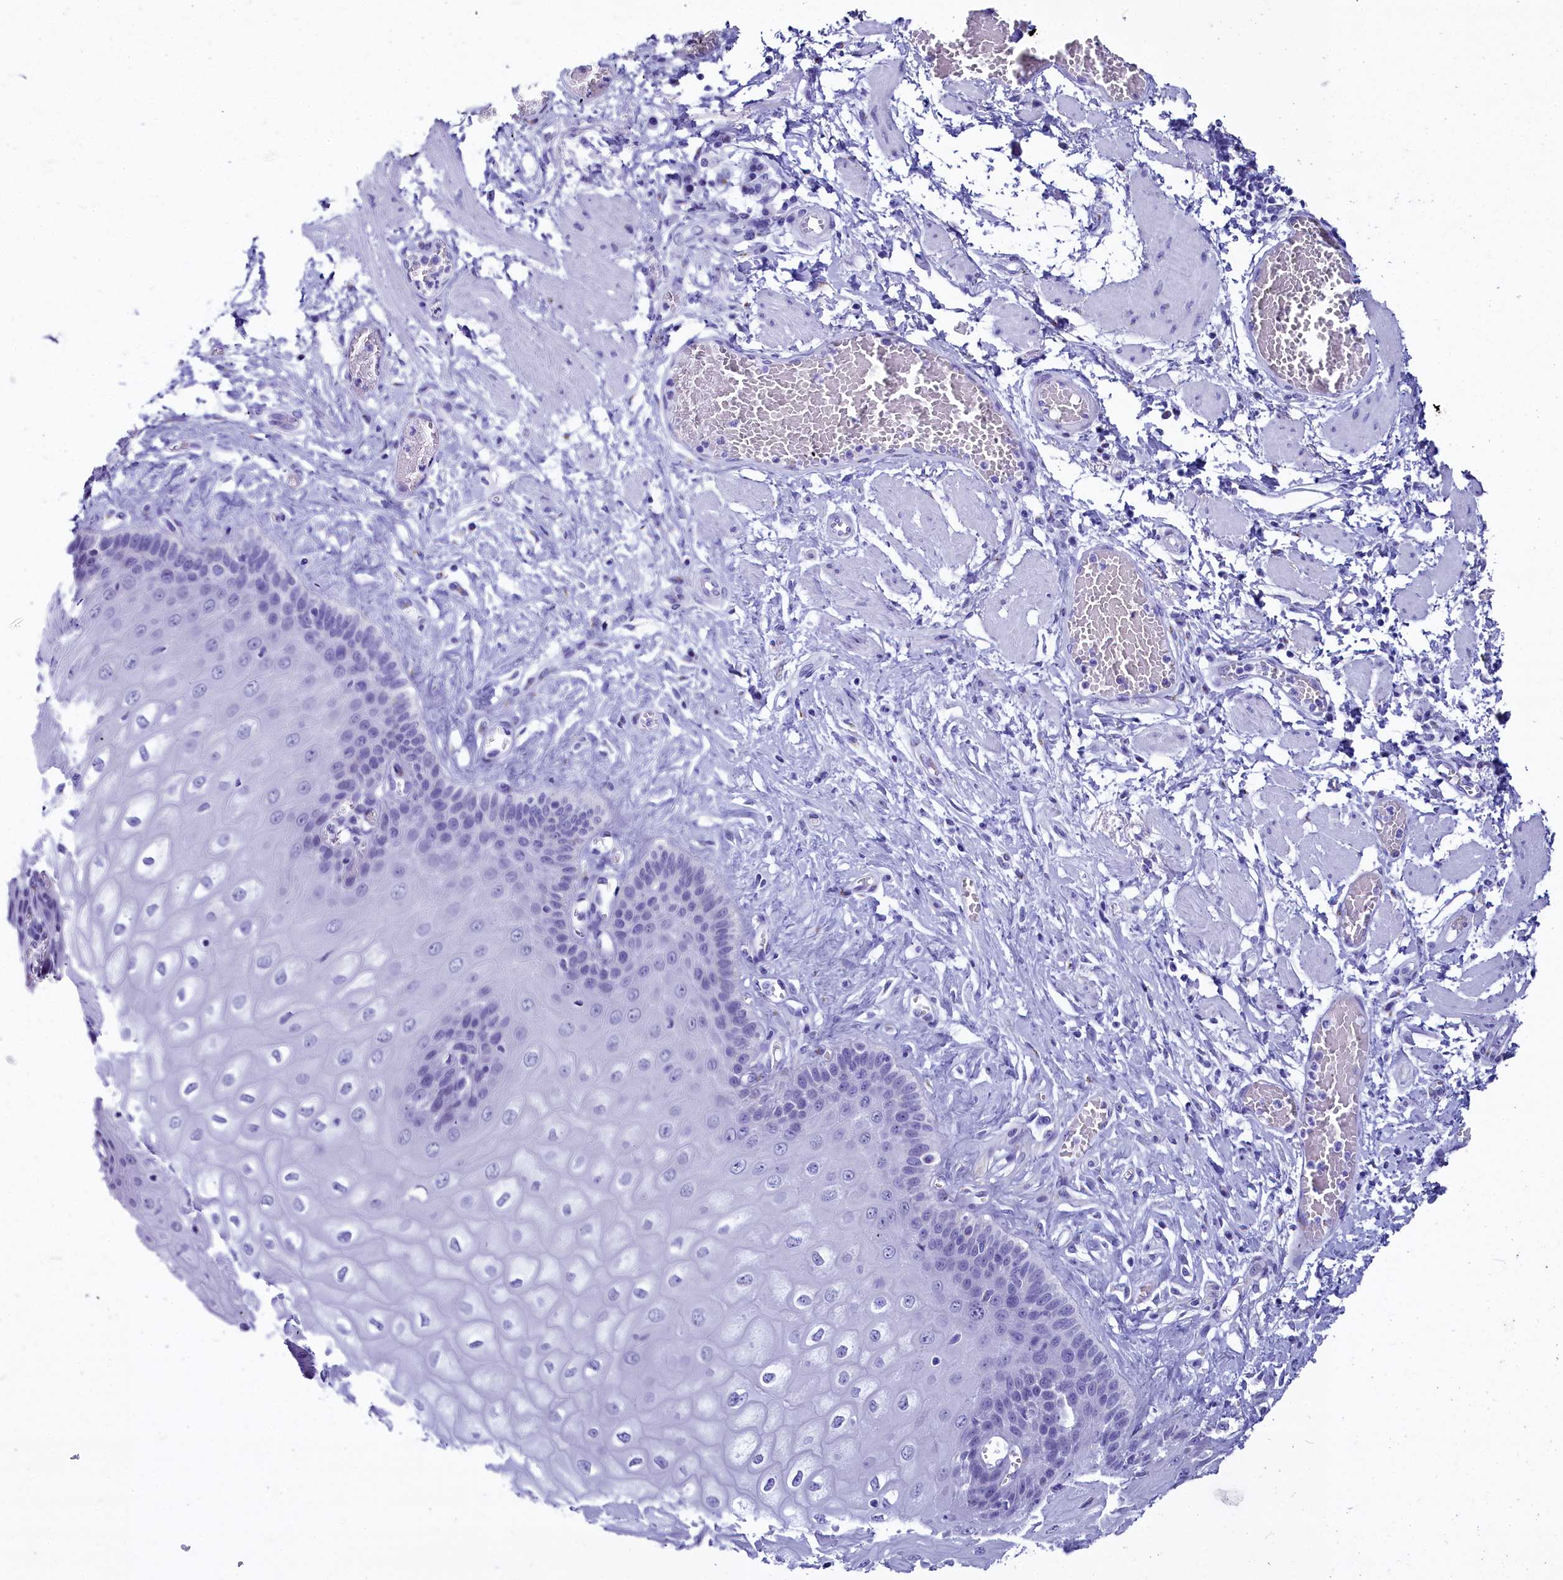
{"staining": {"intensity": "negative", "quantity": "none", "location": "none"}, "tissue": "esophagus", "cell_type": "Squamous epithelial cells", "image_type": "normal", "snomed": [{"axis": "morphology", "description": "Normal tissue, NOS"}, {"axis": "topography", "description": "Esophagus"}], "caption": "IHC of unremarkable esophagus demonstrates no positivity in squamous epithelial cells. (DAB (3,3'-diaminobenzidine) immunohistochemistry with hematoxylin counter stain).", "gene": "AP3B2", "patient": {"sex": "male", "age": 60}}